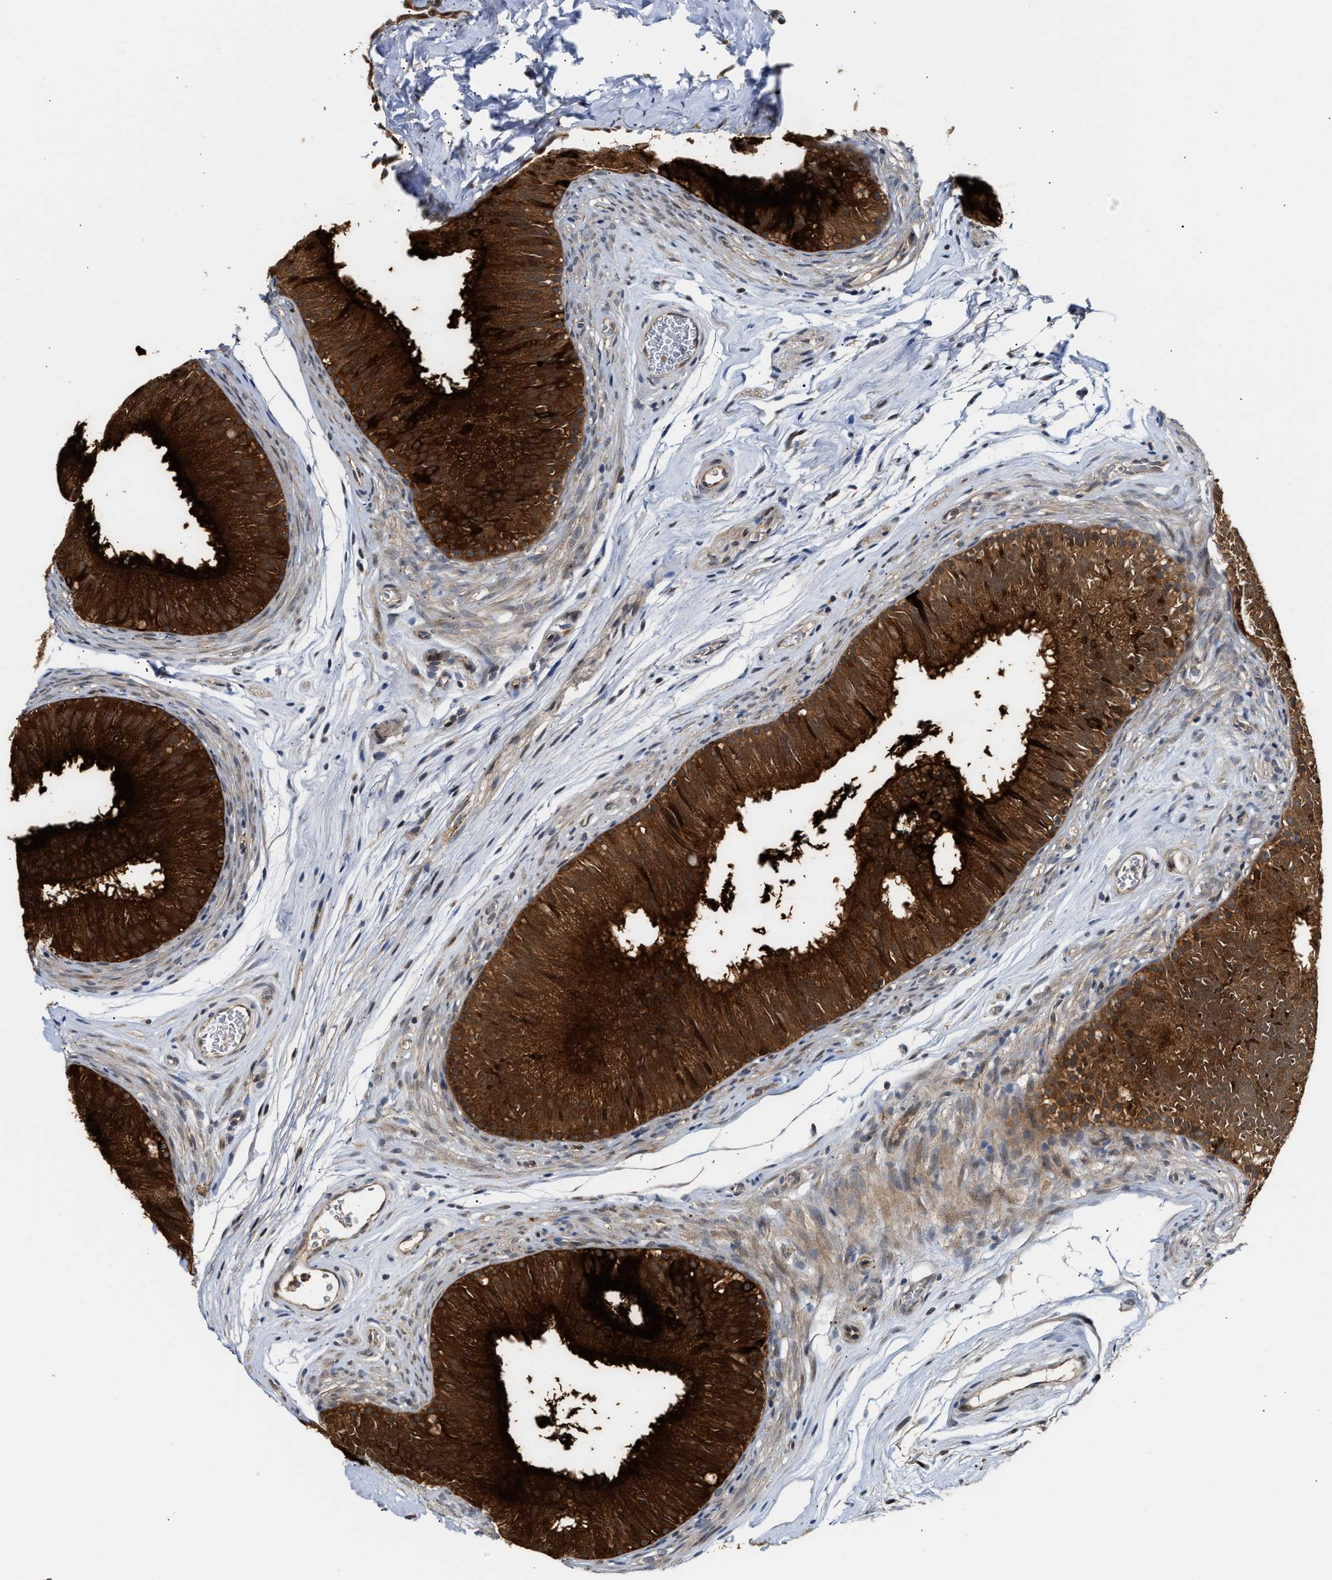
{"staining": {"intensity": "strong", "quantity": ">75%", "location": "cytoplasmic/membranous"}, "tissue": "epididymis", "cell_type": "Glandular cells", "image_type": "normal", "snomed": [{"axis": "morphology", "description": "Normal tissue, NOS"}, {"axis": "topography", "description": "Epididymis"}], "caption": "This micrograph shows benign epididymis stained with immunohistochemistry (IHC) to label a protein in brown. The cytoplasmic/membranous of glandular cells show strong positivity for the protein. Nuclei are counter-stained blue.", "gene": "EXTL2", "patient": {"sex": "male", "age": 36}}